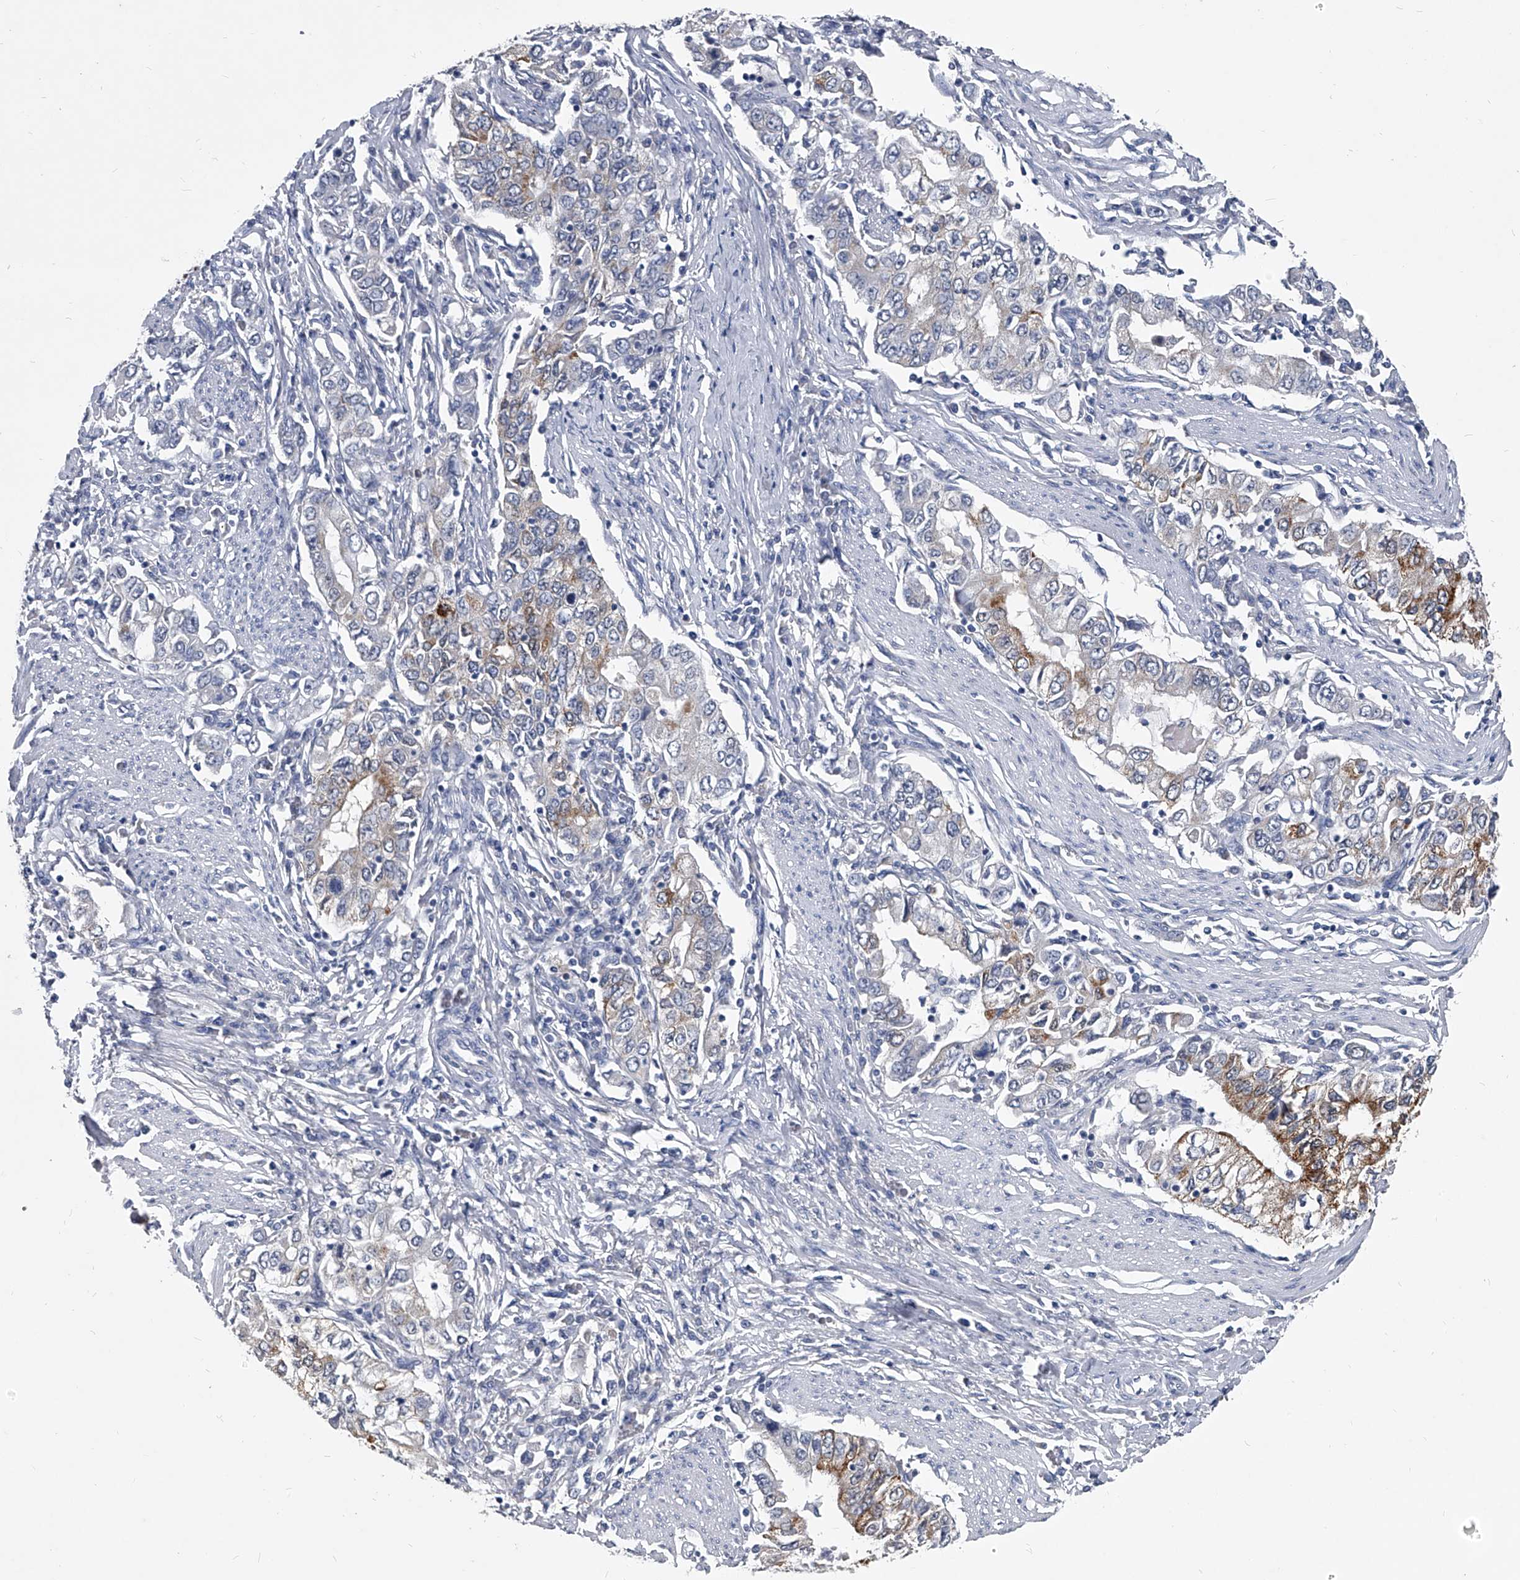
{"staining": {"intensity": "moderate", "quantity": "<25%", "location": "cytoplasmic/membranous"}, "tissue": "stomach cancer", "cell_type": "Tumor cells", "image_type": "cancer", "snomed": [{"axis": "morphology", "description": "Adenocarcinoma, NOS"}, {"axis": "topography", "description": "Stomach, lower"}], "caption": "Immunohistochemical staining of human stomach adenocarcinoma exhibits moderate cytoplasmic/membranous protein staining in approximately <25% of tumor cells.", "gene": "BCAS1", "patient": {"sex": "female", "age": 72}}